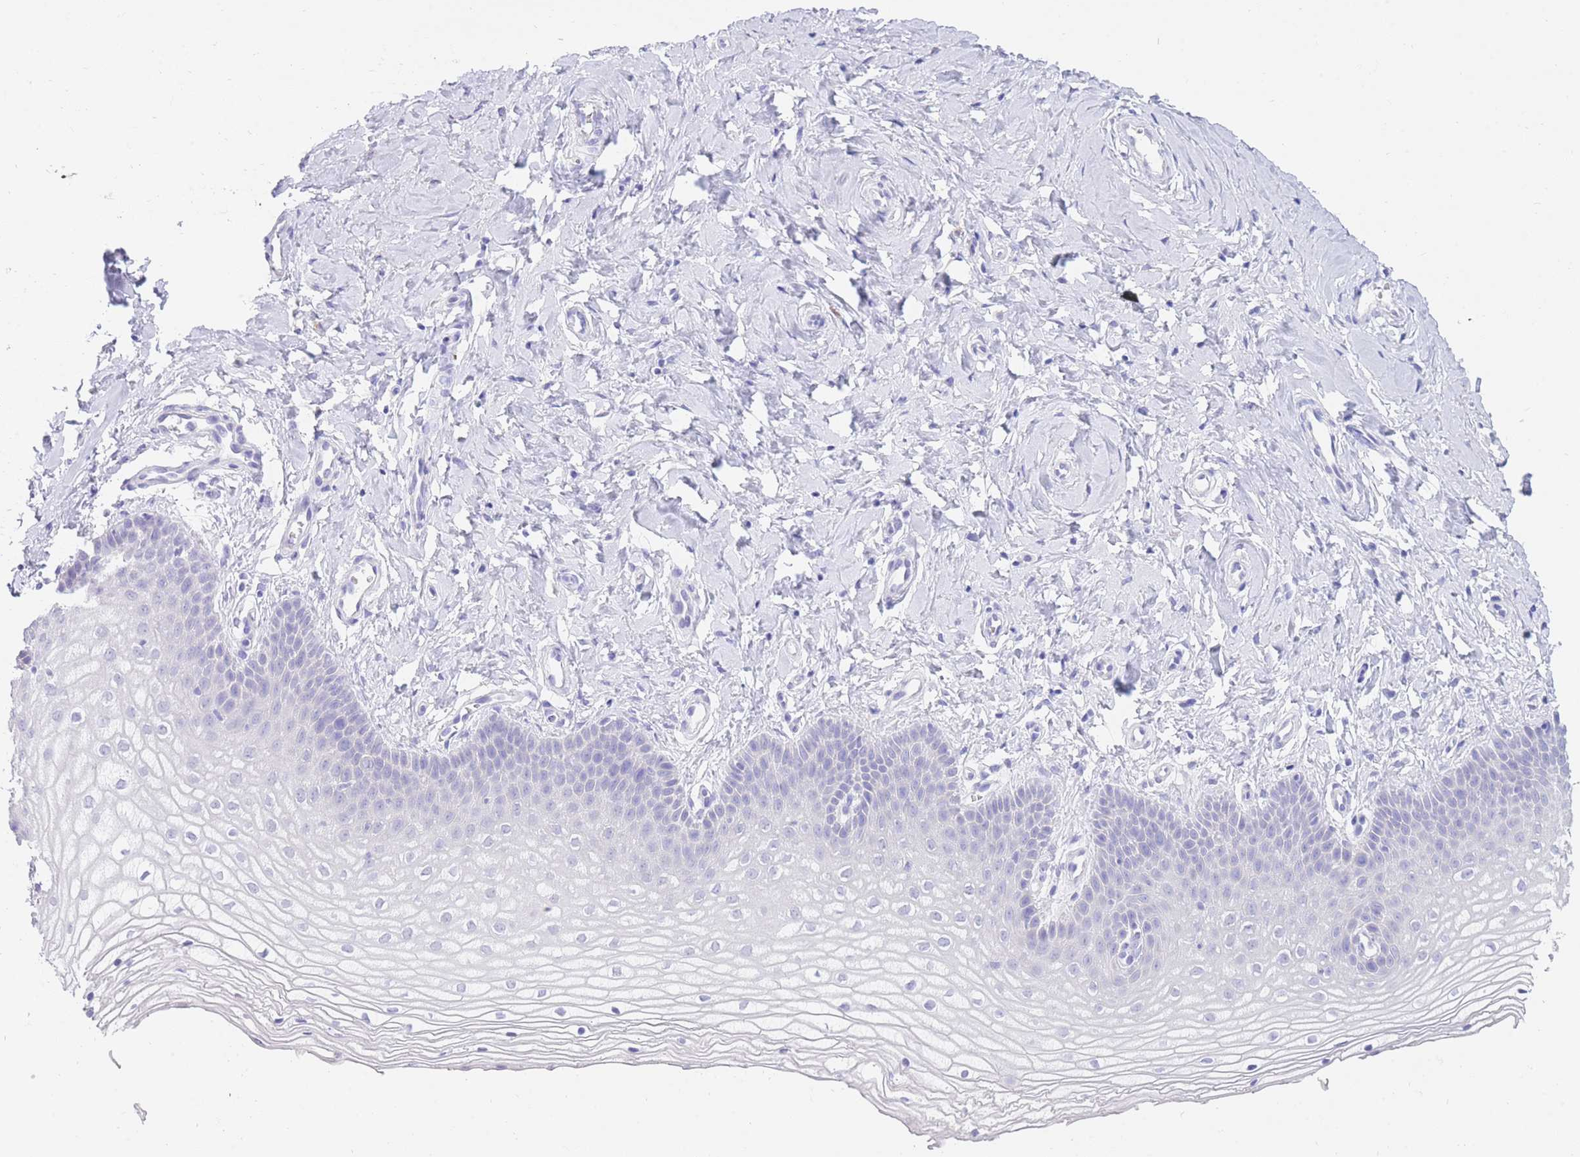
{"staining": {"intensity": "negative", "quantity": "none", "location": "none"}, "tissue": "vagina", "cell_type": "Squamous epithelial cells", "image_type": "normal", "snomed": [{"axis": "morphology", "description": "Normal tissue, NOS"}, {"axis": "topography", "description": "Vagina"}], "caption": "High power microscopy histopathology image of an IHC histopathology image of benign vagina, revealing no significant staining in squamous epithelial cells. The staining was performed using DAB to visualize the protein expression in brown, while the nuclei were stained in blue with hematoxylin (Magnification: 20x).", "gene": "SSUH2", "patient": {"sex": "female", "age": 68}}